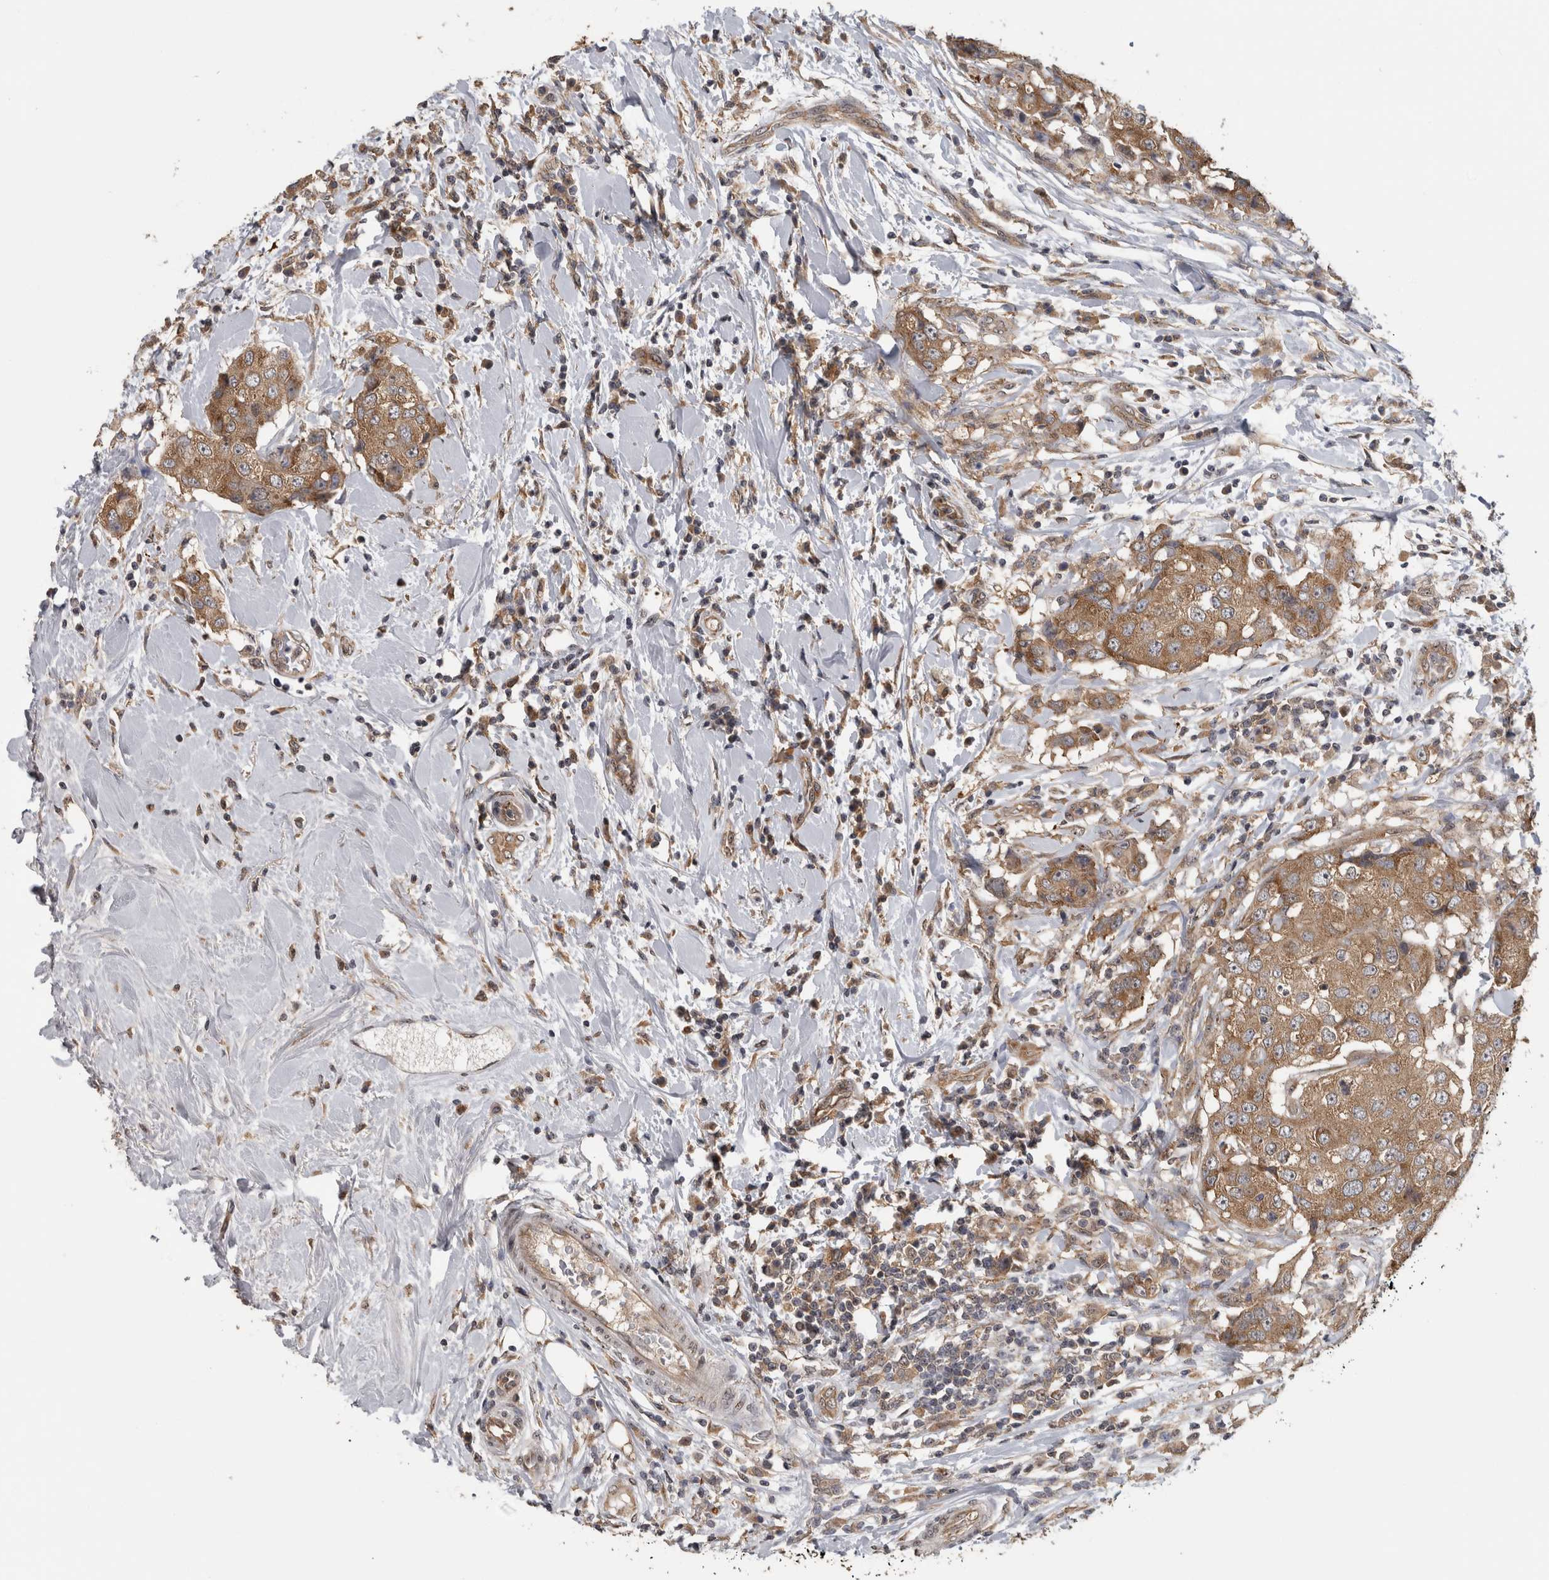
{"staining": {"intensity": "moderate", "quantity": ">75%", "location": "cytoplasmic/membranous"}, "tissue": "breast cancer", "cell_type": "Tumor cells", "image_type": "cancer", "snomed": [{"axis": "morphology", "description": "Duct carcinoma"}, {"axis": "topography", "description": "Breast"}], "caption": "Moderate cytoplasmic/membranous staining is identified in approximately >75% of tumor cells in breast cancer (infiltrating ductal carcinoma).", "gene": "ATXN2", "patient": {"sex": "female", "age": 27}}